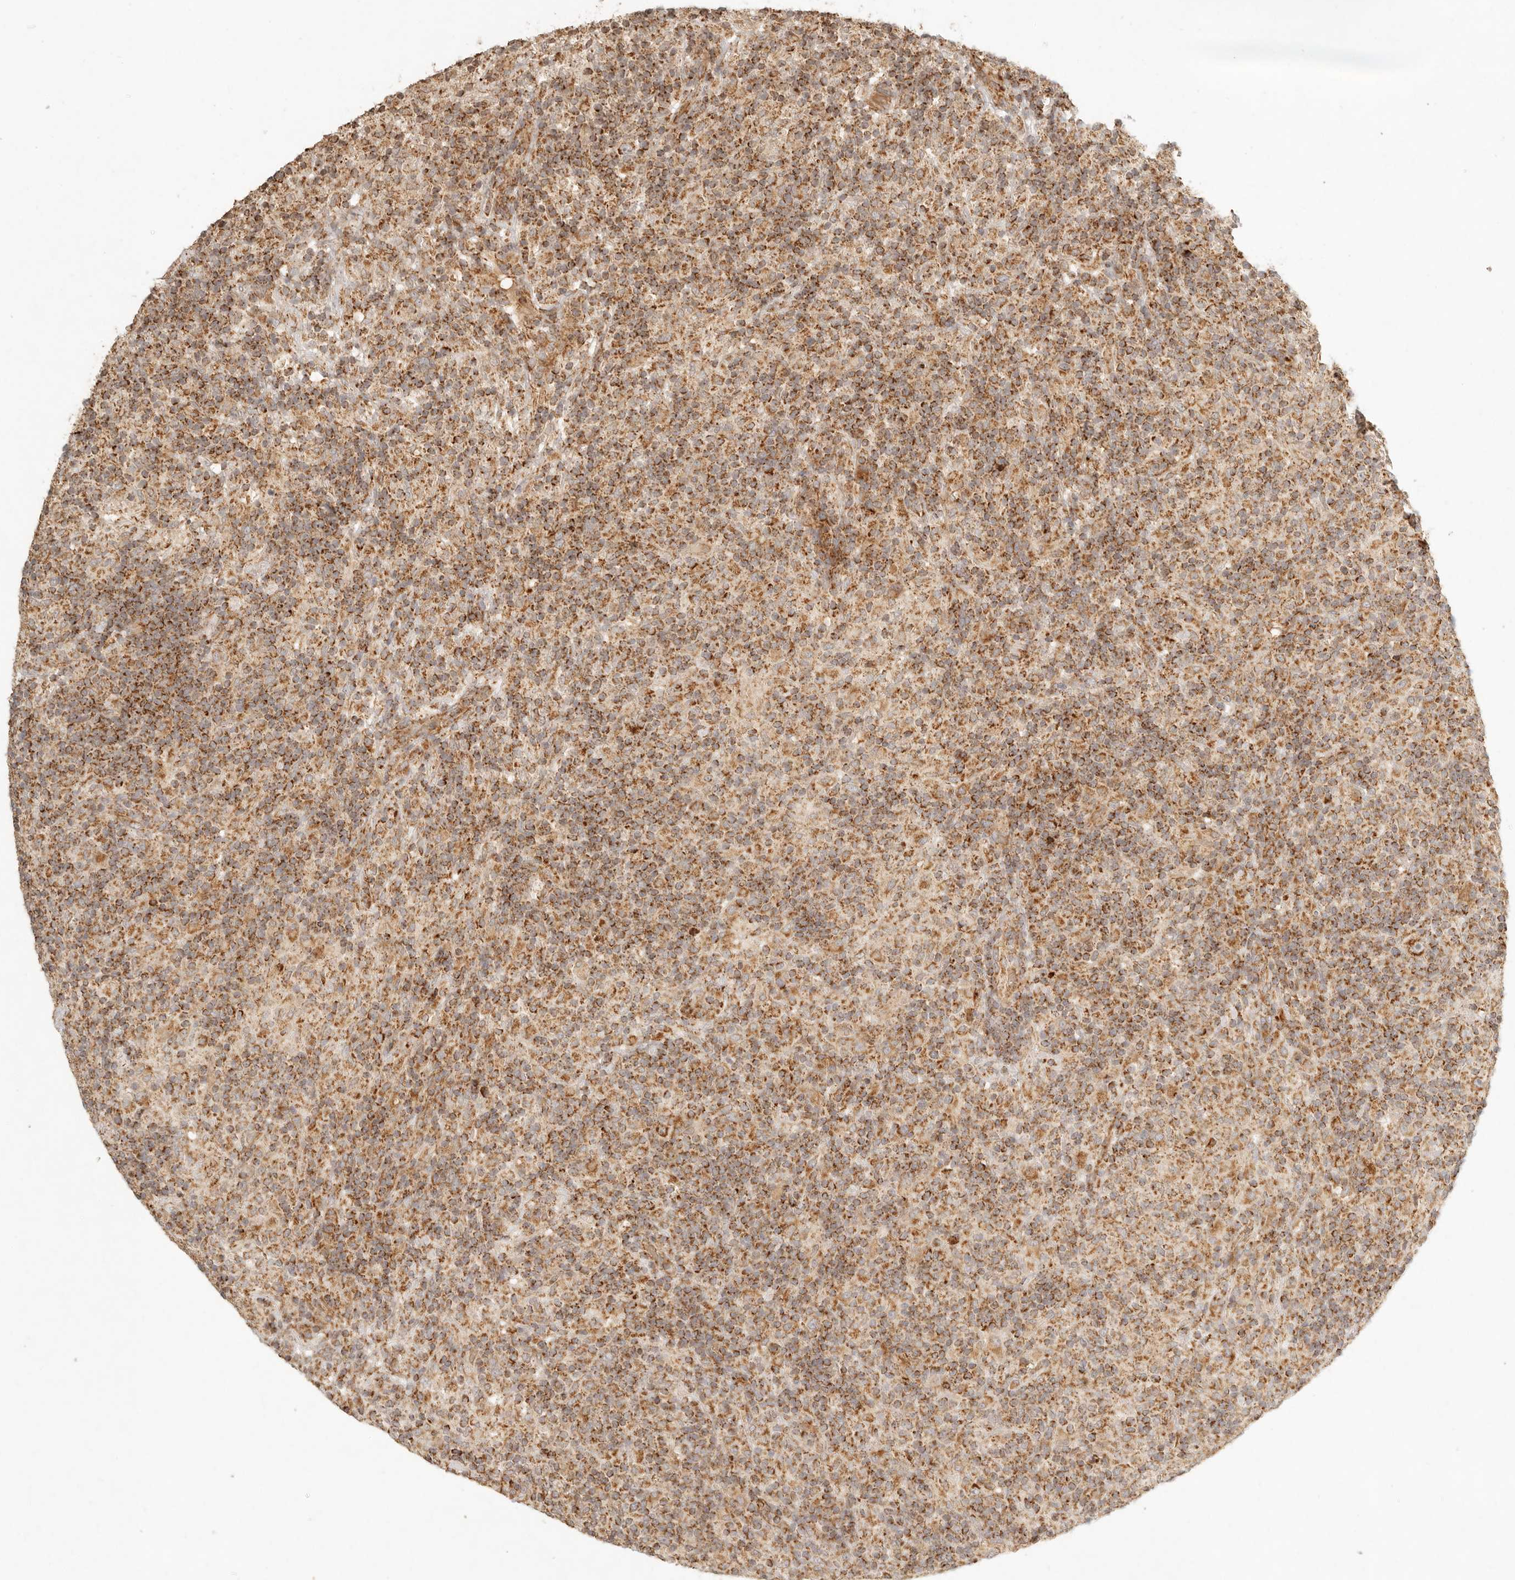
{"staining": {"intensity": "strong", "quantity": ">75%", "location": "cytoplasmic/membranous"}, "tissue": "lymphoma", "cell_type": "Tumor cells", "image_type": "cancer", "snomed": [{"axis": "morphology", "description": "Hodgkin's disease, NOS"}, {"axis": "topography", "description": "Lymph node"}], "caption": "Protein expression analysis of human lymphoma reveals strong cytoplasmic/membranous staining in about >75% of tumor cells. The staining was performed using DAB to visualize the protein expression in brown, while the nuclei were stained in blue with hematoxylin (Magnification: 20x).", "gene": "MRPL55", "patient": {"sex": "male", "age": 70}}